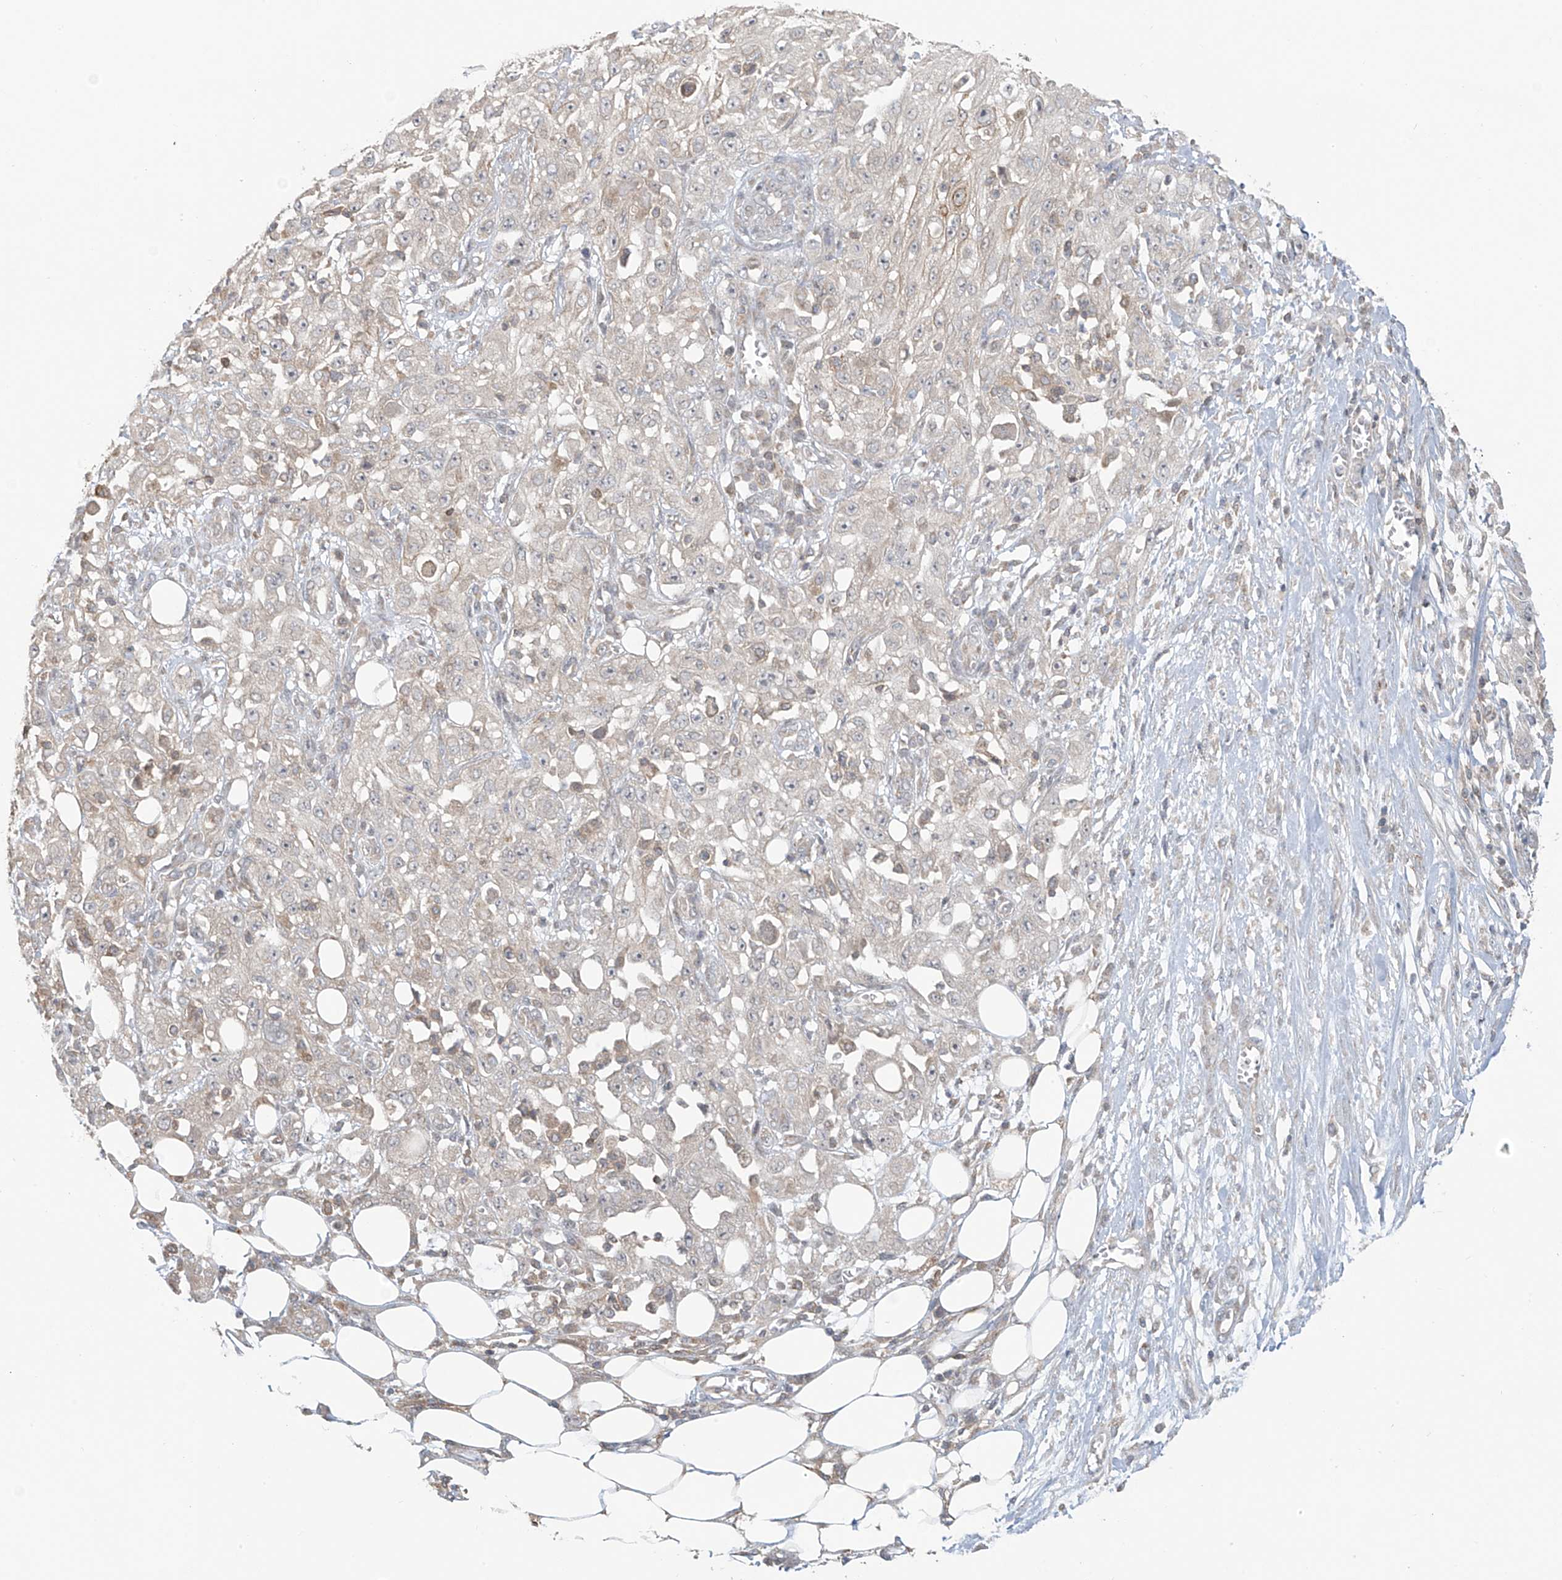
{"staining": {"intensity": "negative", "quantity": "none", "location": "none"}, "tissue": "skin cancer", "cell_type": "Tumor cells", "image_type": "cancer", "snomed": [{"axis": "morphology", "description": "Squamous cell carcinoma, NOS"}, {"axis": "morphology", "description": "Squamous cell carcinoma, metastatic, NOS"}, {"axis": "topography", "description": "Skin"}, {"axis": "topography", "description": "Lymph node"}], "caption": "Skin cancer stained for a protein using IHC exhibits no staining tumor cells.", "gene": "HDDC2", "patient": {"sex": "male", "age": 75}}